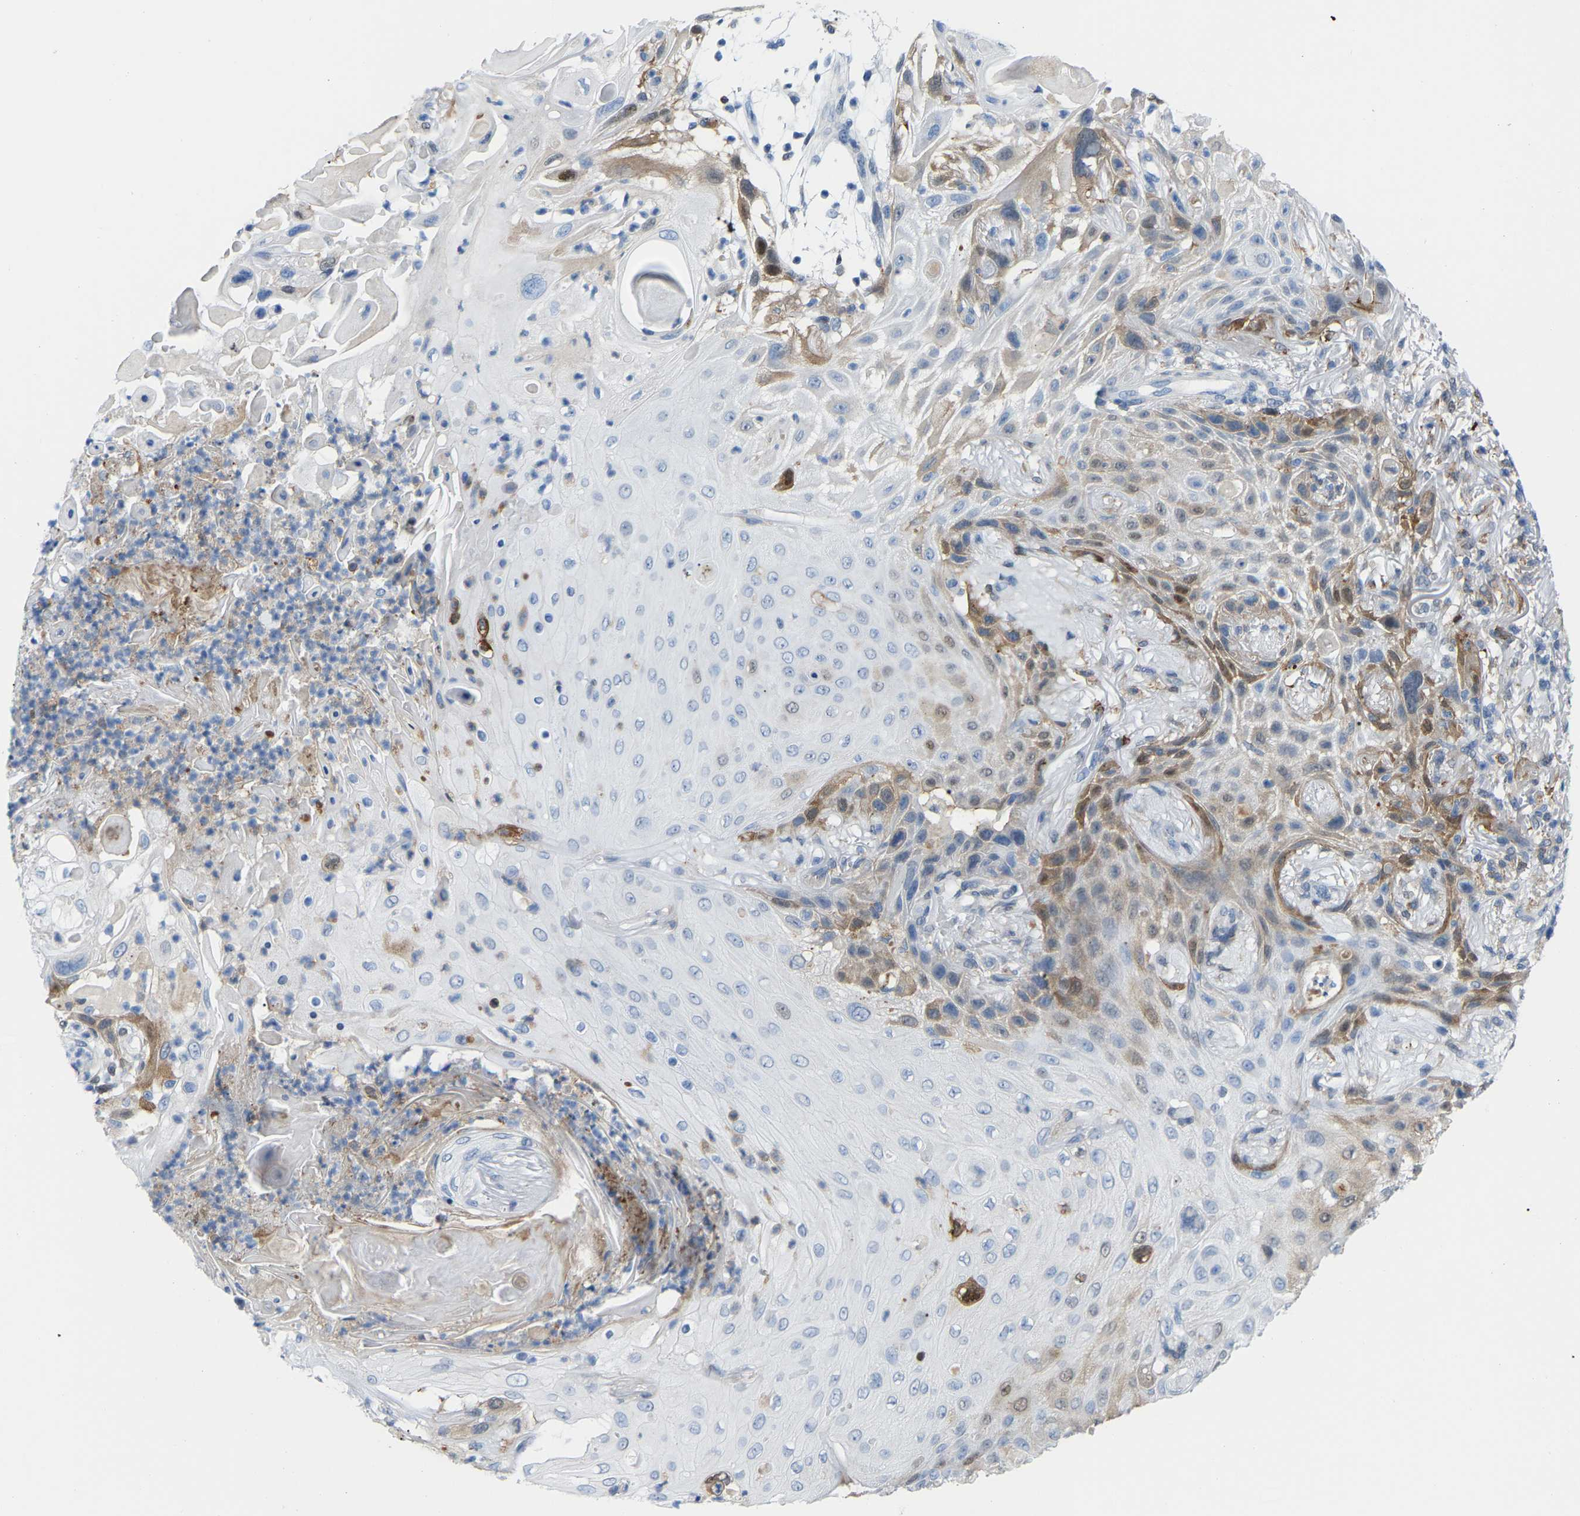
{"staining": {"intensity": "moderate", "quantity": "<25%", "location": "cytoplasmic/membranous"}, "tissue": "skin cancer", "cell_type": "Tumor cells", "image_type": "cancer", "snomed": [{"axis": "morphology", "description": "Squamous cell carcinoma, NOS"}, {"axis": "topography", "description": "Skin"}], "caption": "Protein expression analysis of human skin cancer reveals moderate cytoplasmic/membranous staining in approximately <25% of tumor cells.", "gene": "ABTB2", "patient": {"sex": "female", "age": 77}}